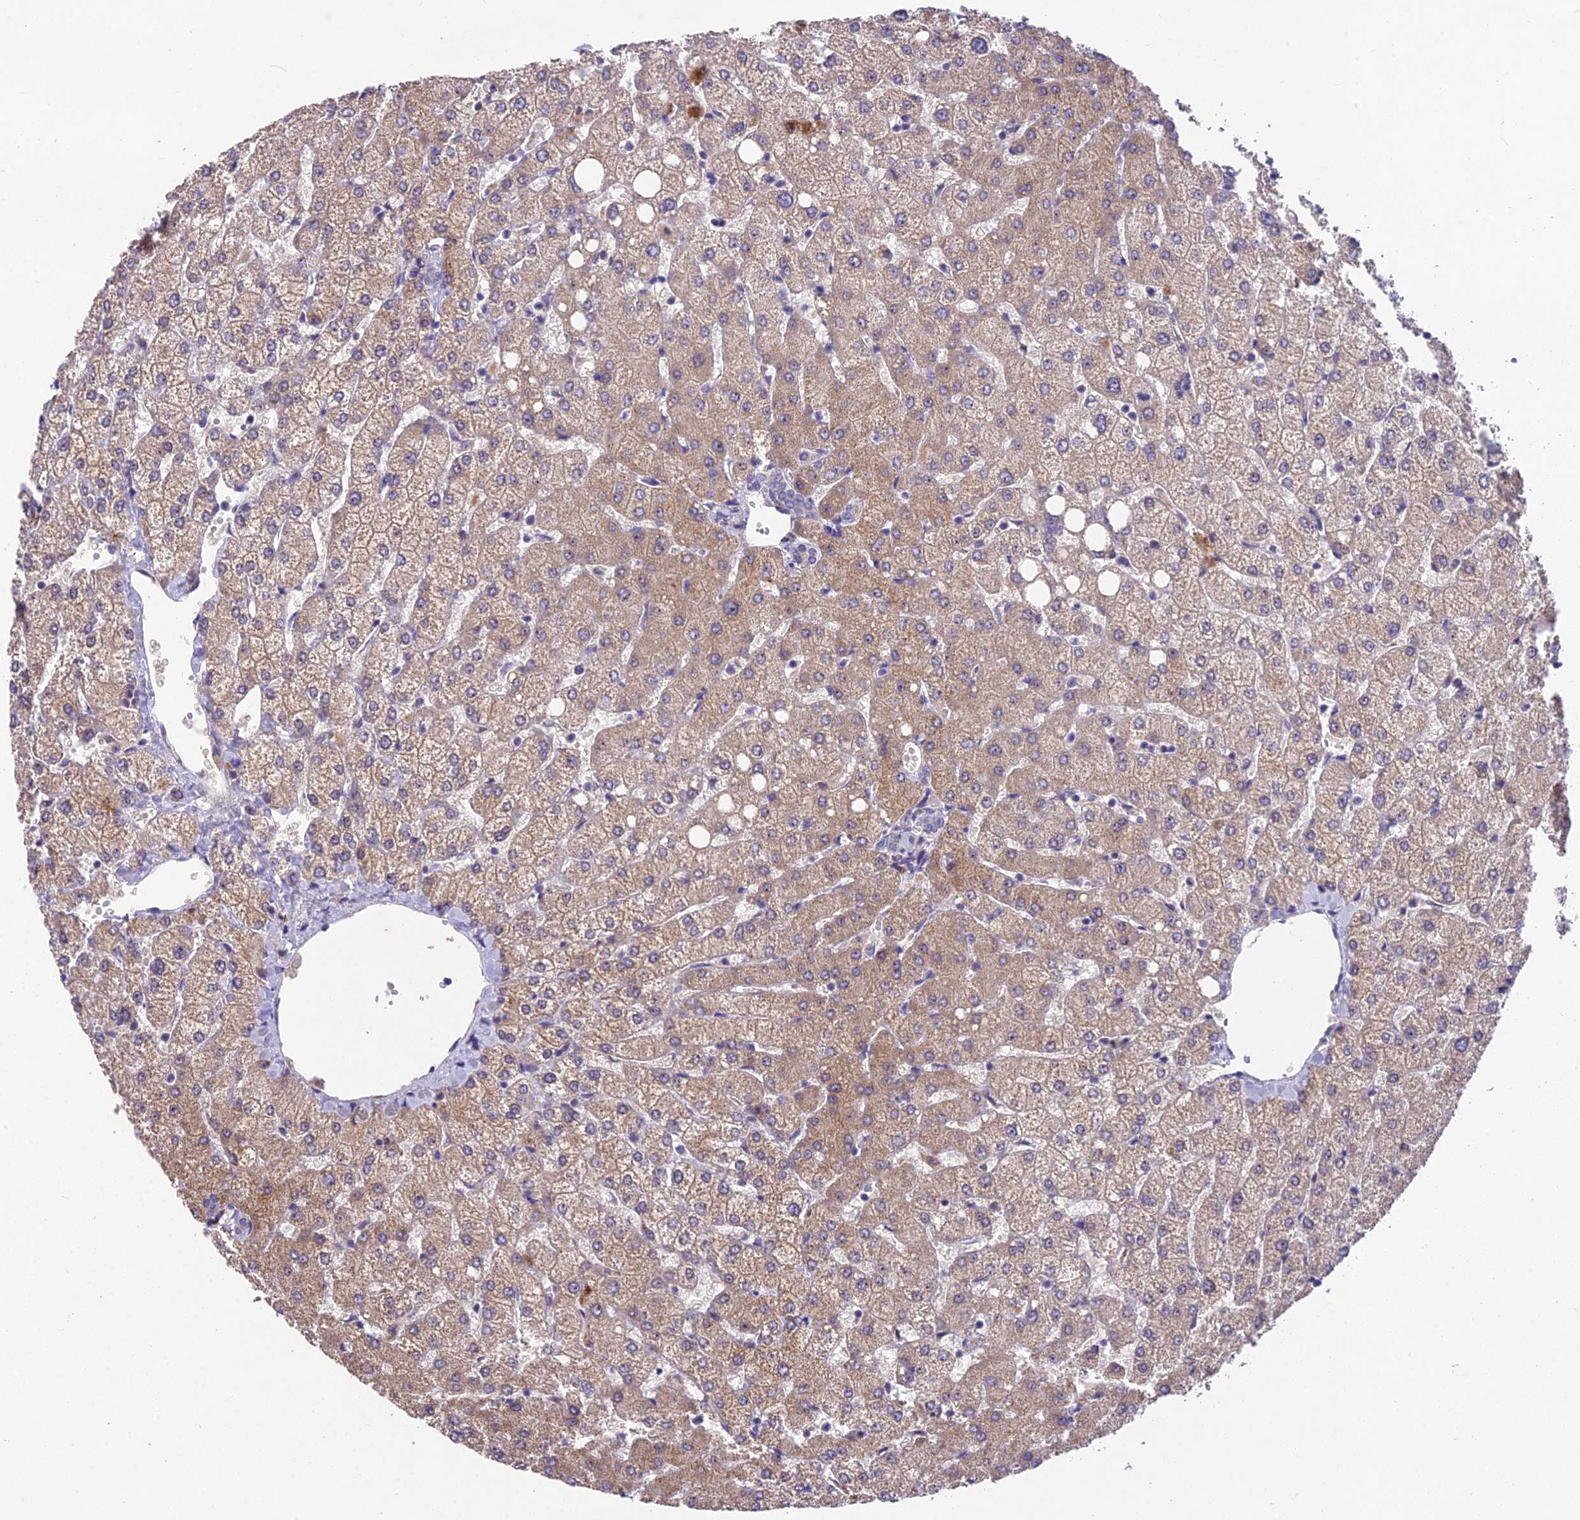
{"staining": {"intensity": "negative", "quantity": "none", "location": "none"}, "tissue": "liver", "cell_type": "Cholangiocytes", "image_type": "normal", "snomed": [{"axis": "morphology", "description": "Normal tissue, NOS"}, {"axis": "topography", "description": "Liver"}], "caption": "An IHC image of normal liver is shown. There is no staining in cholangiocytes of liver. (Immunohistochemistry (ihc), brightfield microscopy, high magnification).", "gene": "ZNF333", "patient": {"sex": "female", "age": 54}}